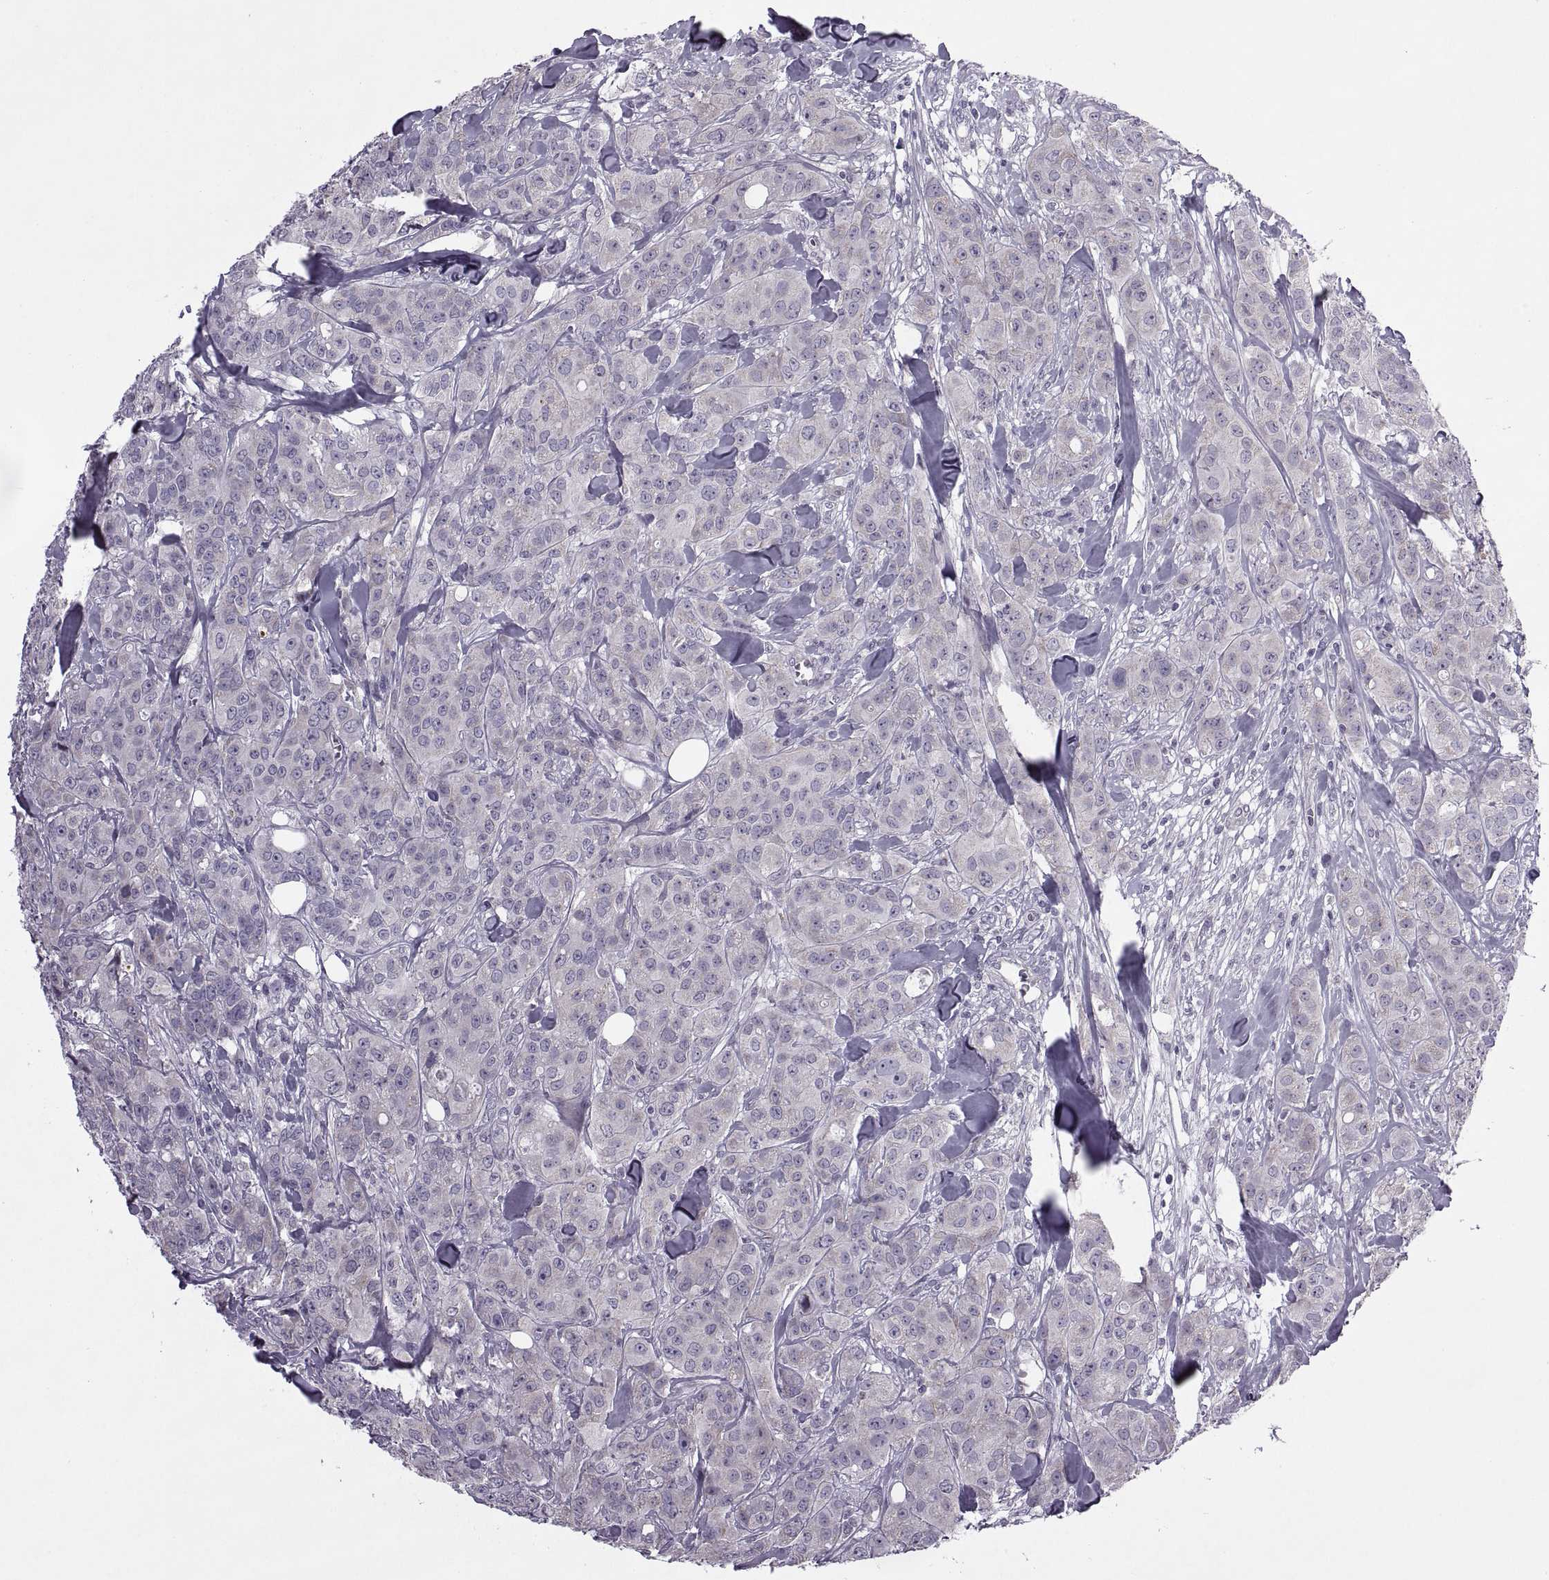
{"staining": {"intensity": "negative", "quantity": "none", "location": "none"}, "tissue": "breast cancer", "cell_type": "Tumor cells", "image_type": "cancer", "snomed": [{"axis": "morphology", "description": "Duct carcinoma"}, {"axis": "topography", "description": "Breast"}], "caption": "This is an immunohistochemistry (IHC) photomicrograph of human invasive ductal carcinoma (breast). There is no staining in tumor cells.", "gene": "RIPK4", "patient": {"sex": "female", "age": 43}}